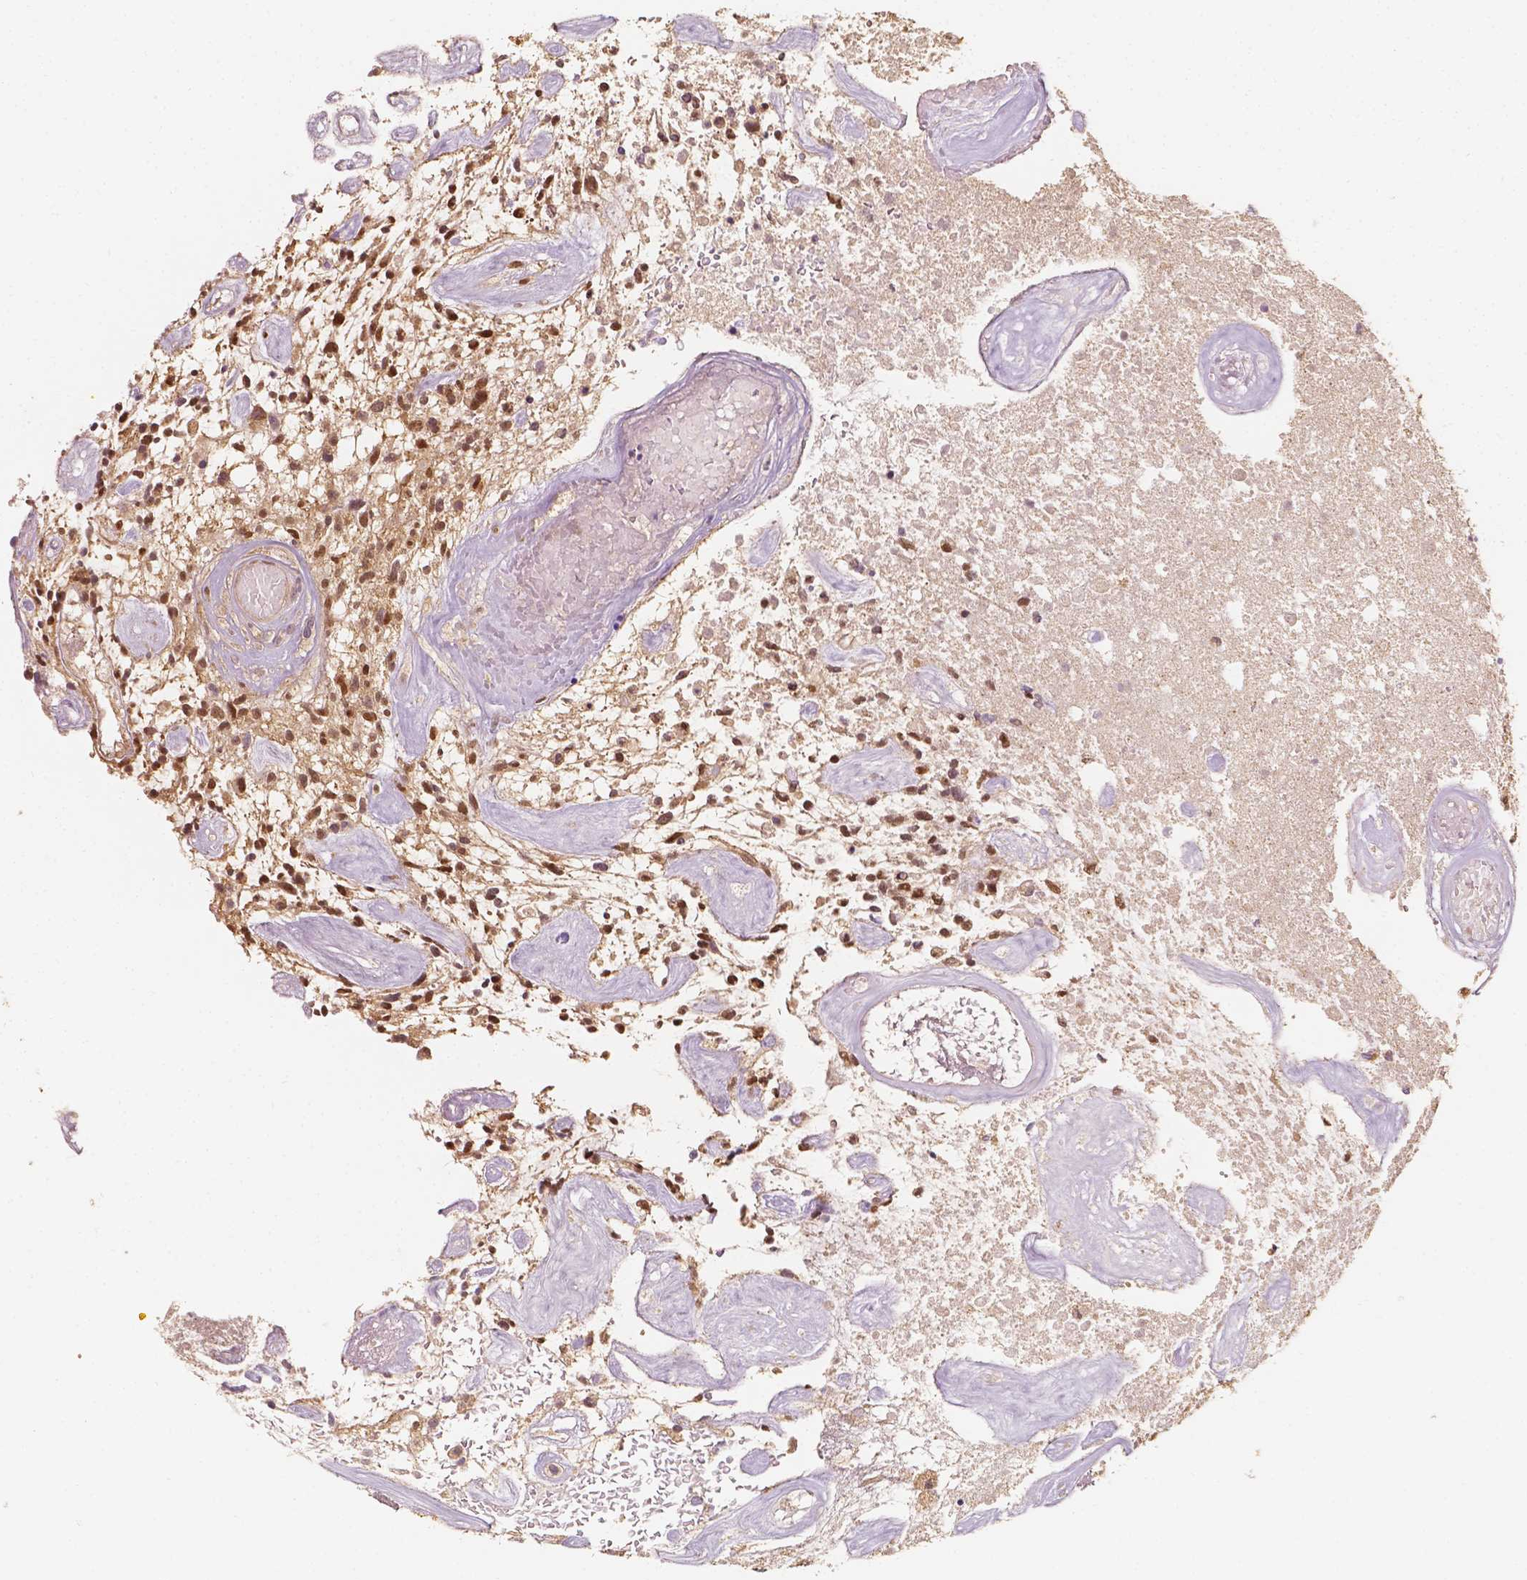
{"staining": {"intensity": "moderate", "quantity": ">75%", "location": "nuclear"}, "tissue": "glioma", "cell_type": "Tumor cells", "image_type": "cancer", "snomed": [{"axis": "morphology", "description": "Glioma, malignant, High grade"}, {"axis": "topography", "description": "Brain"}], "caption": "Immunohistochemical staining of human glioma shows medium levels of moderate nuclear protein positivity in approximately >75% of tumor cells.", "gene": "TBC1D17", "patient": {"sex": "male", "age": 75}}